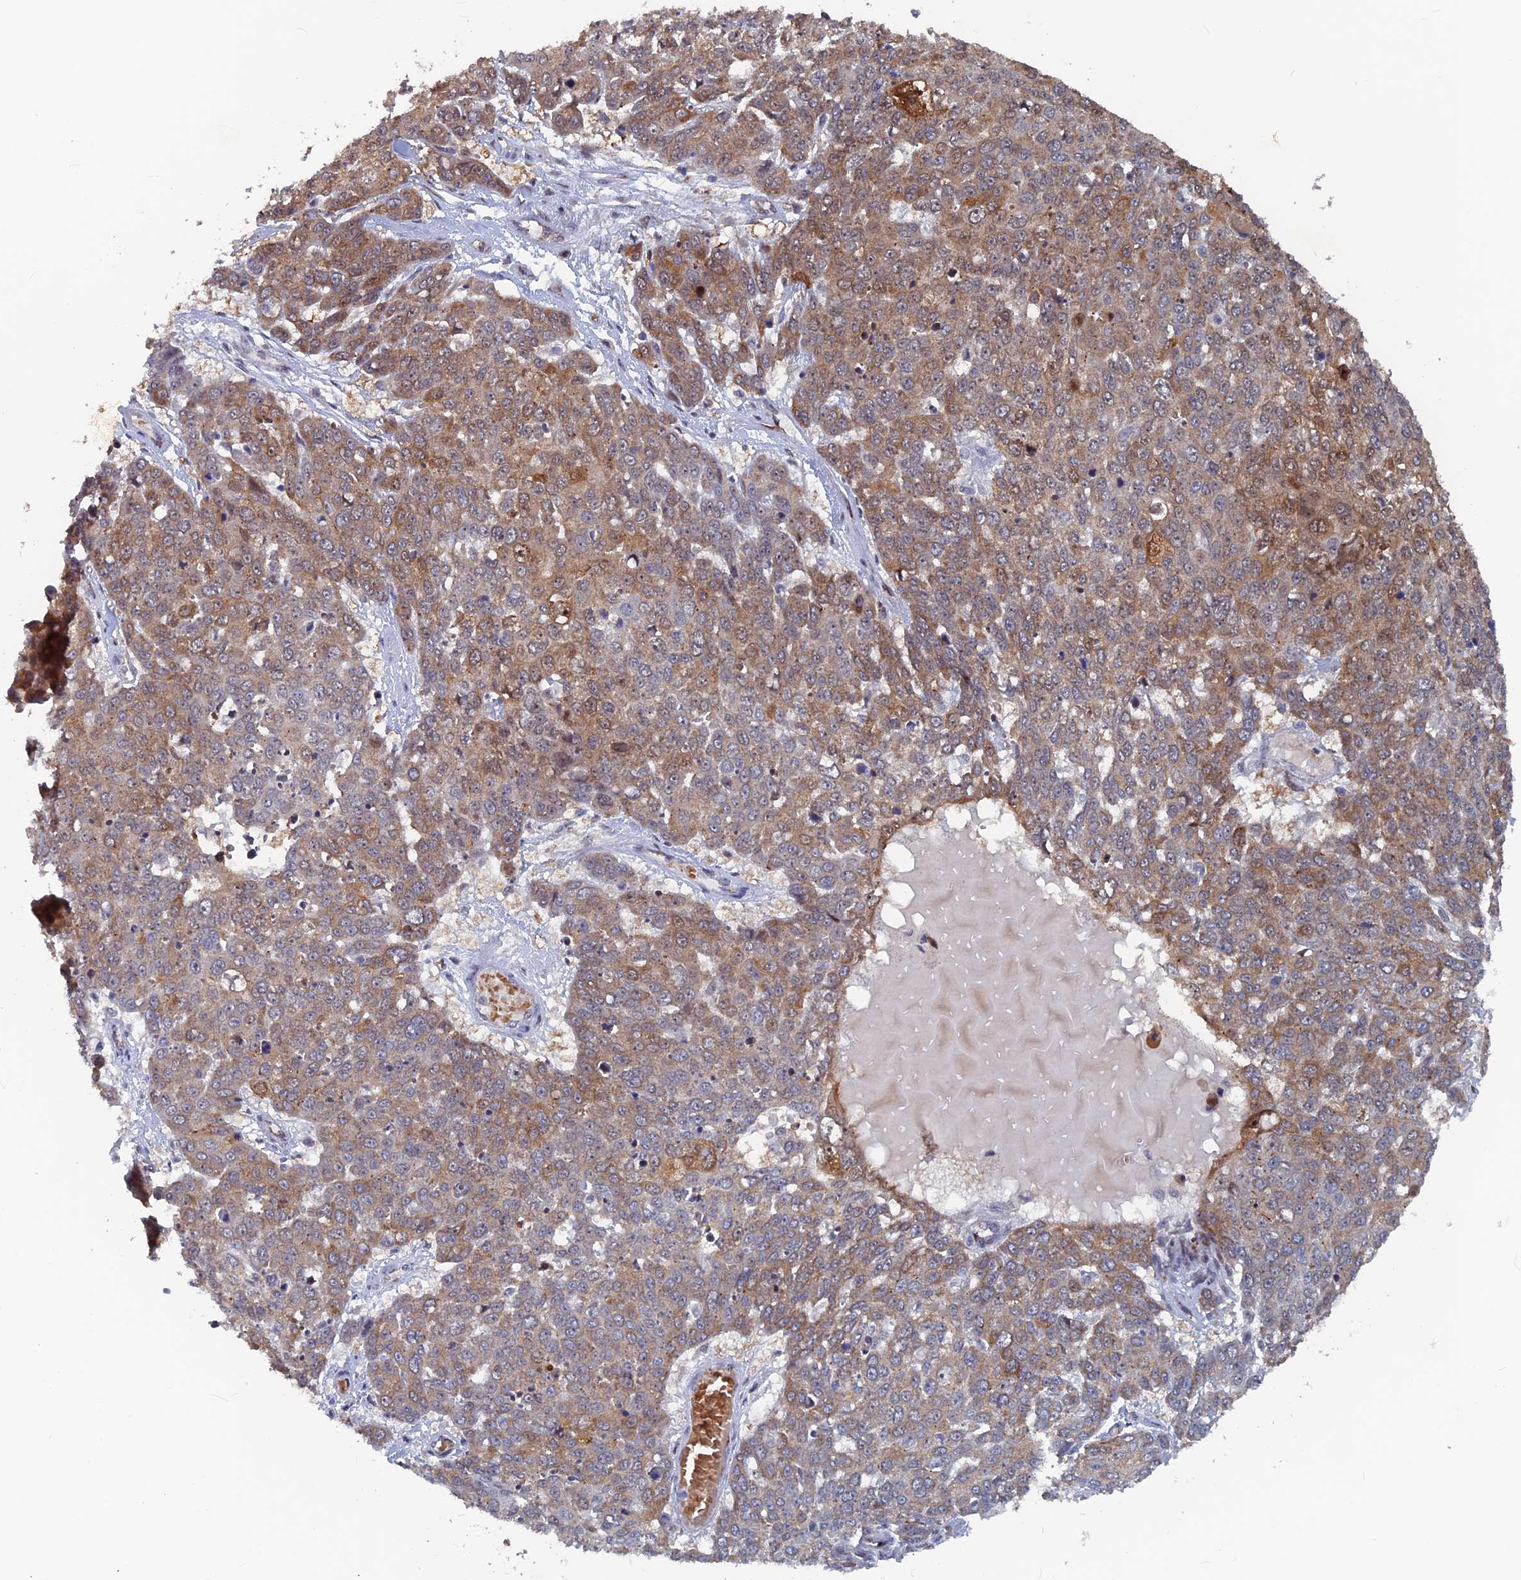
{"staining": {"intensity": "moderate", "quantity": "25%-75%", "location": "cytoplasmic/membranous"}, "tissue": "skin cancer", "cell_type": "Tumor cells", "image_type": "cancer", "snomed": [{"axis": "morphology", "description": "Squamous cell carcinoma, NOS"}, {"axis": "topography", "description": "Skin"}], "caption": "Tumor cells demonstrate moderate cytoplasmic/membranous staining in approximately 25%-75% of cells in skin cancer (squamous cell carcinoma).", "gene": "SH3D21", "patient": {"sex": "male", "age": 71}}